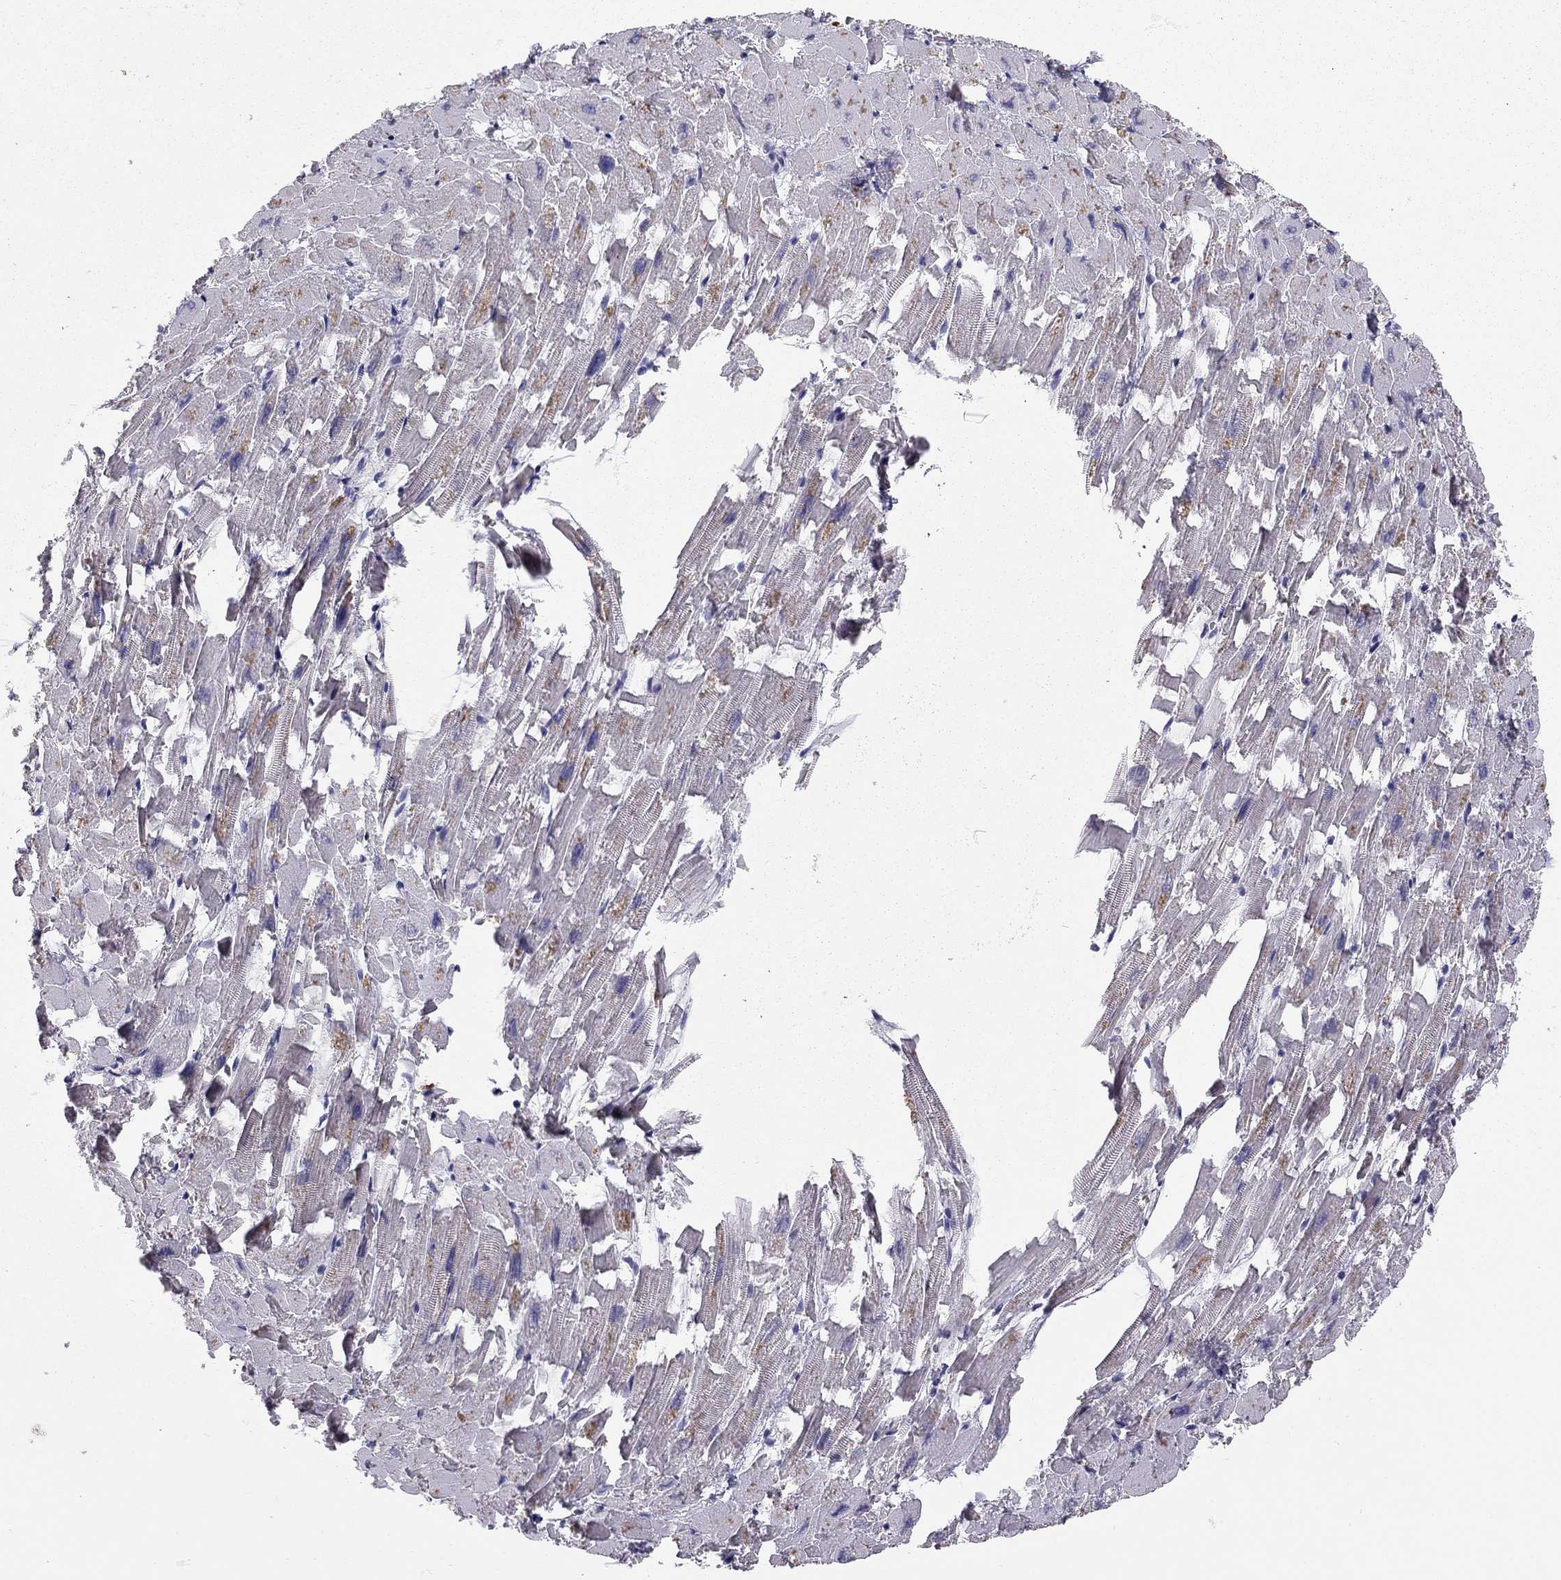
{"staining": {"intensity": "negative", "quantity": "none", "location": "none"}, "tissue": "heart muscle", "cell_type": "Cardiomyocytes", "image_type": "normal", "snomed": [{"axis": "morphology", "description": "Normal tissue, NOS"}, {"axis": "topography", "description": "Heart"}], "caption": "Human heart muscle stained for a protein using immunohistochemistry (IHC) reveals no staining in cardiomyocytes.", "gene": "SCARB1", "patient": {"sex": "female", "age": 64}}